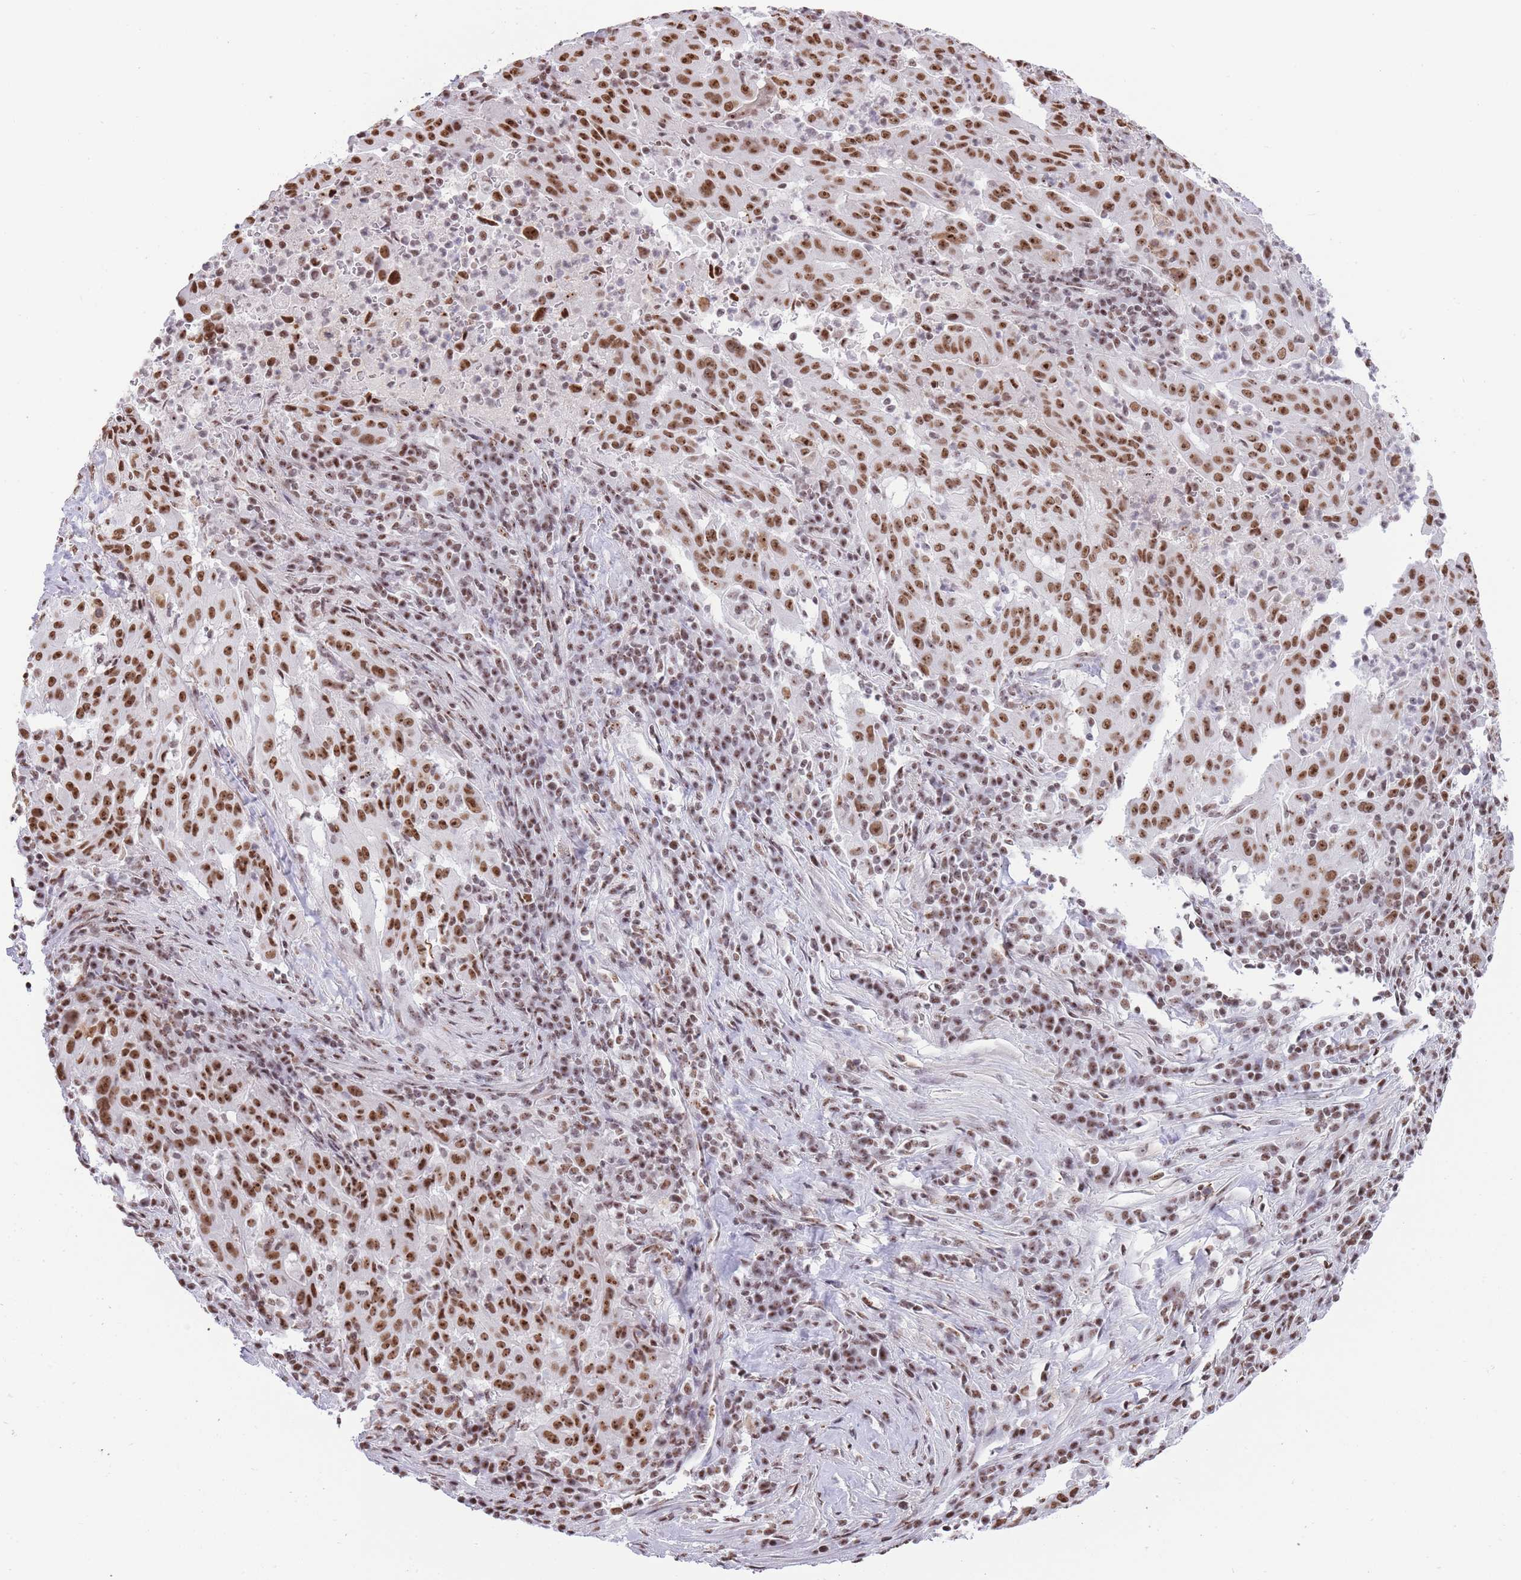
{"staining": {"intensity": "strong", "quantity": ">75%", "location": "nuclear"}, "tissue": "pancreatic cancer", "cell_type": "Tumor cells", "image_type": "cancer", "snomed": [{"axis": "morphology", "description": "Adenocarcinoma, NOS"}, {"axis": "topography", "description": "Pancreas"}], "caption": "Tumor cells exhibit high levels of strong nuclear staining in approximately >75% of cells in adenocarcinoma (pancreatic).", "gene": "EVC2", "patient": {"sex": "male", "age": 63}}